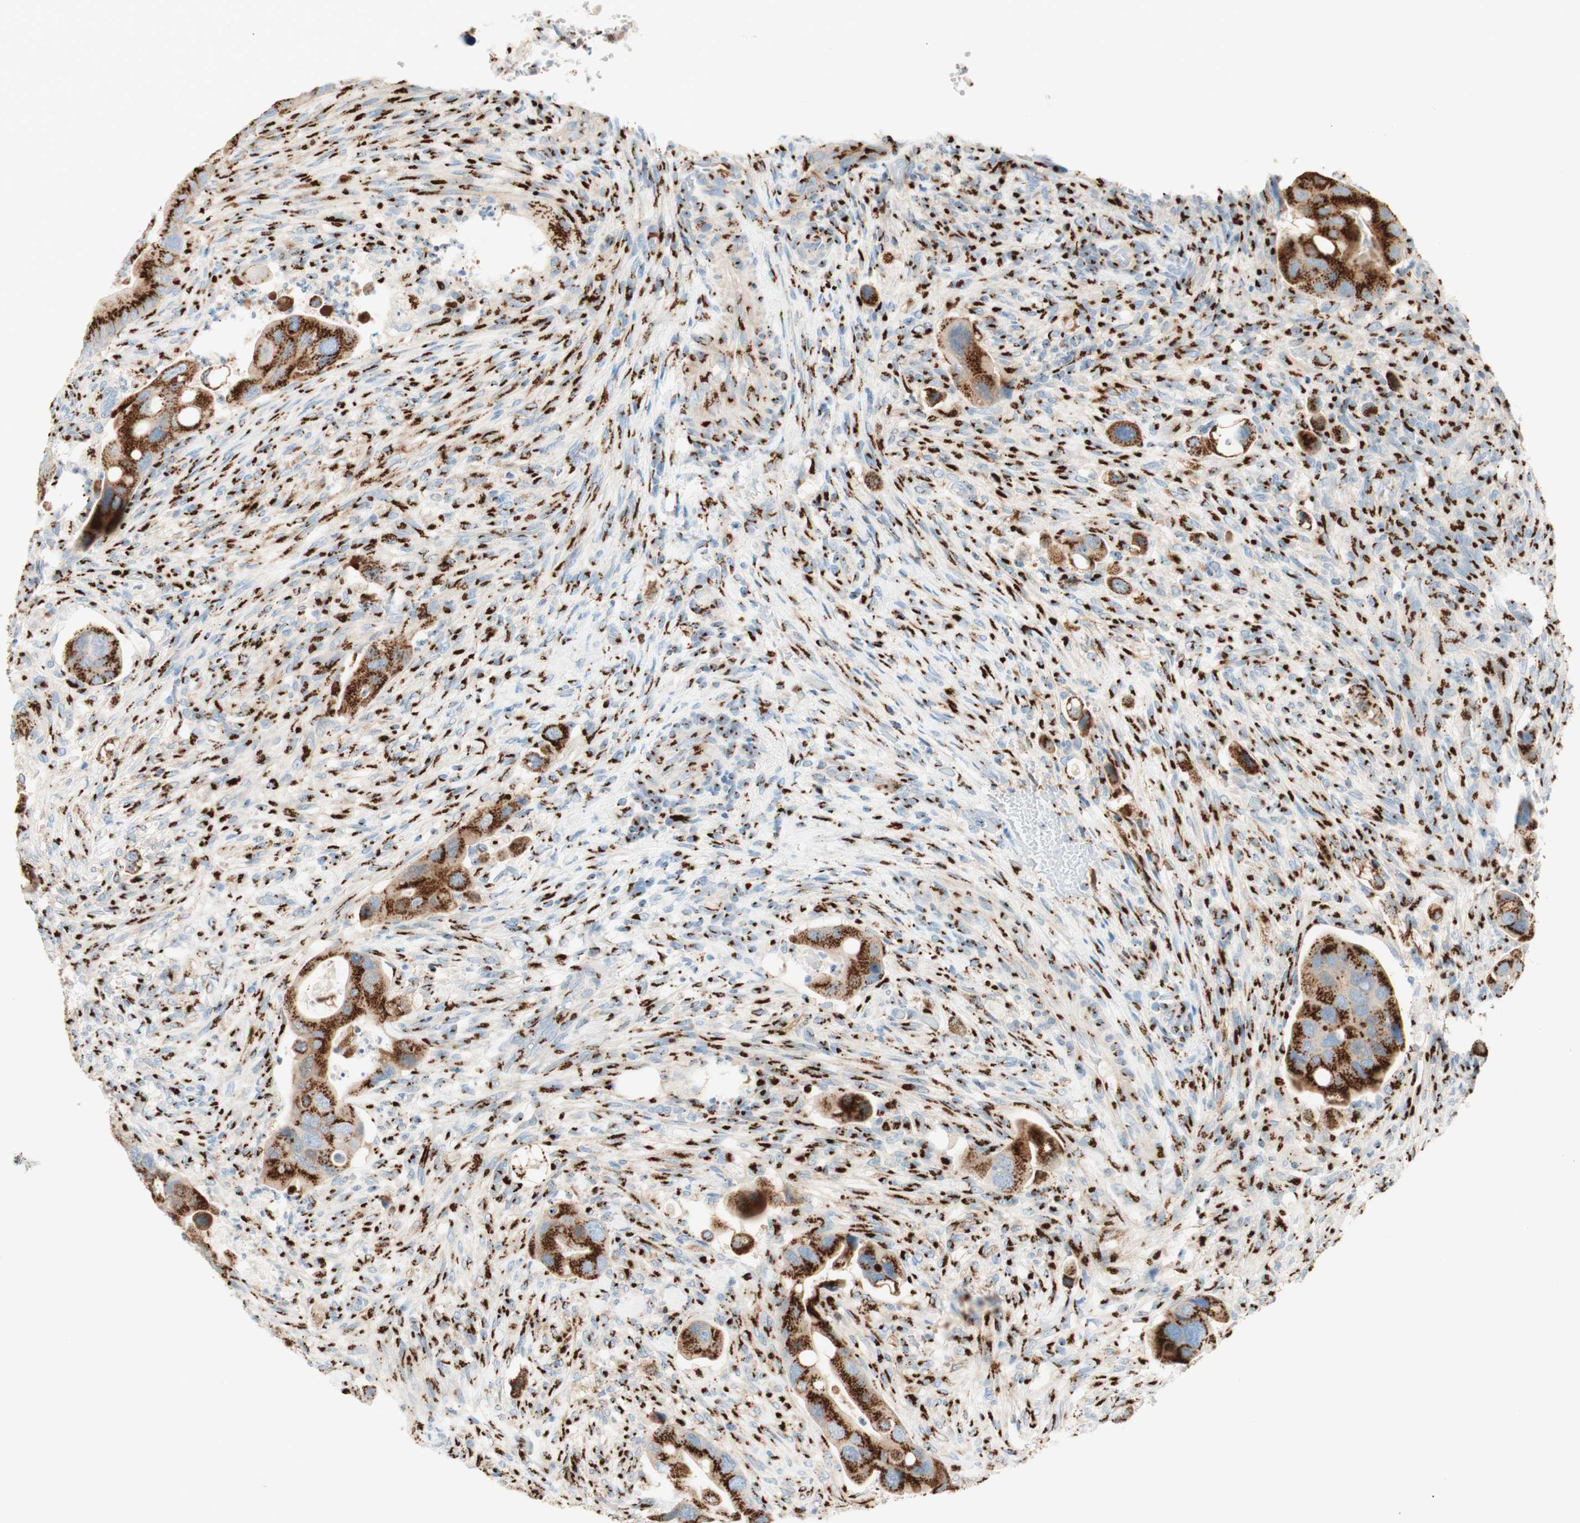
{"staining": {"intensity": "strong", "quantity": ">75%", "location": "cytoplasmic/membranous"}, "tissue": "colorectal cancer", "cell_type": "Tumor cells", "image_type": "cancer", "snomed": [{"axis": "morphology", "description": "Adenocarcinoma, NOS"}, {"axis": "topography", "description": "Rectum"}], "caption": "The histopathology image demonstrates a brown stain indicating the presence of a protein in the cytoplasmic/membranous of tumor cells in adenocarcinoma (colorectal). The staining was performed using DAB (3,3'-diaminobenzidine) to visualize the protein expression in brown, while the nuclei were stained in blue with hematoxylin (Magnification: 20x).", "gene": "GOLGB1", "patient": {"sex": "female", "age": 57}}